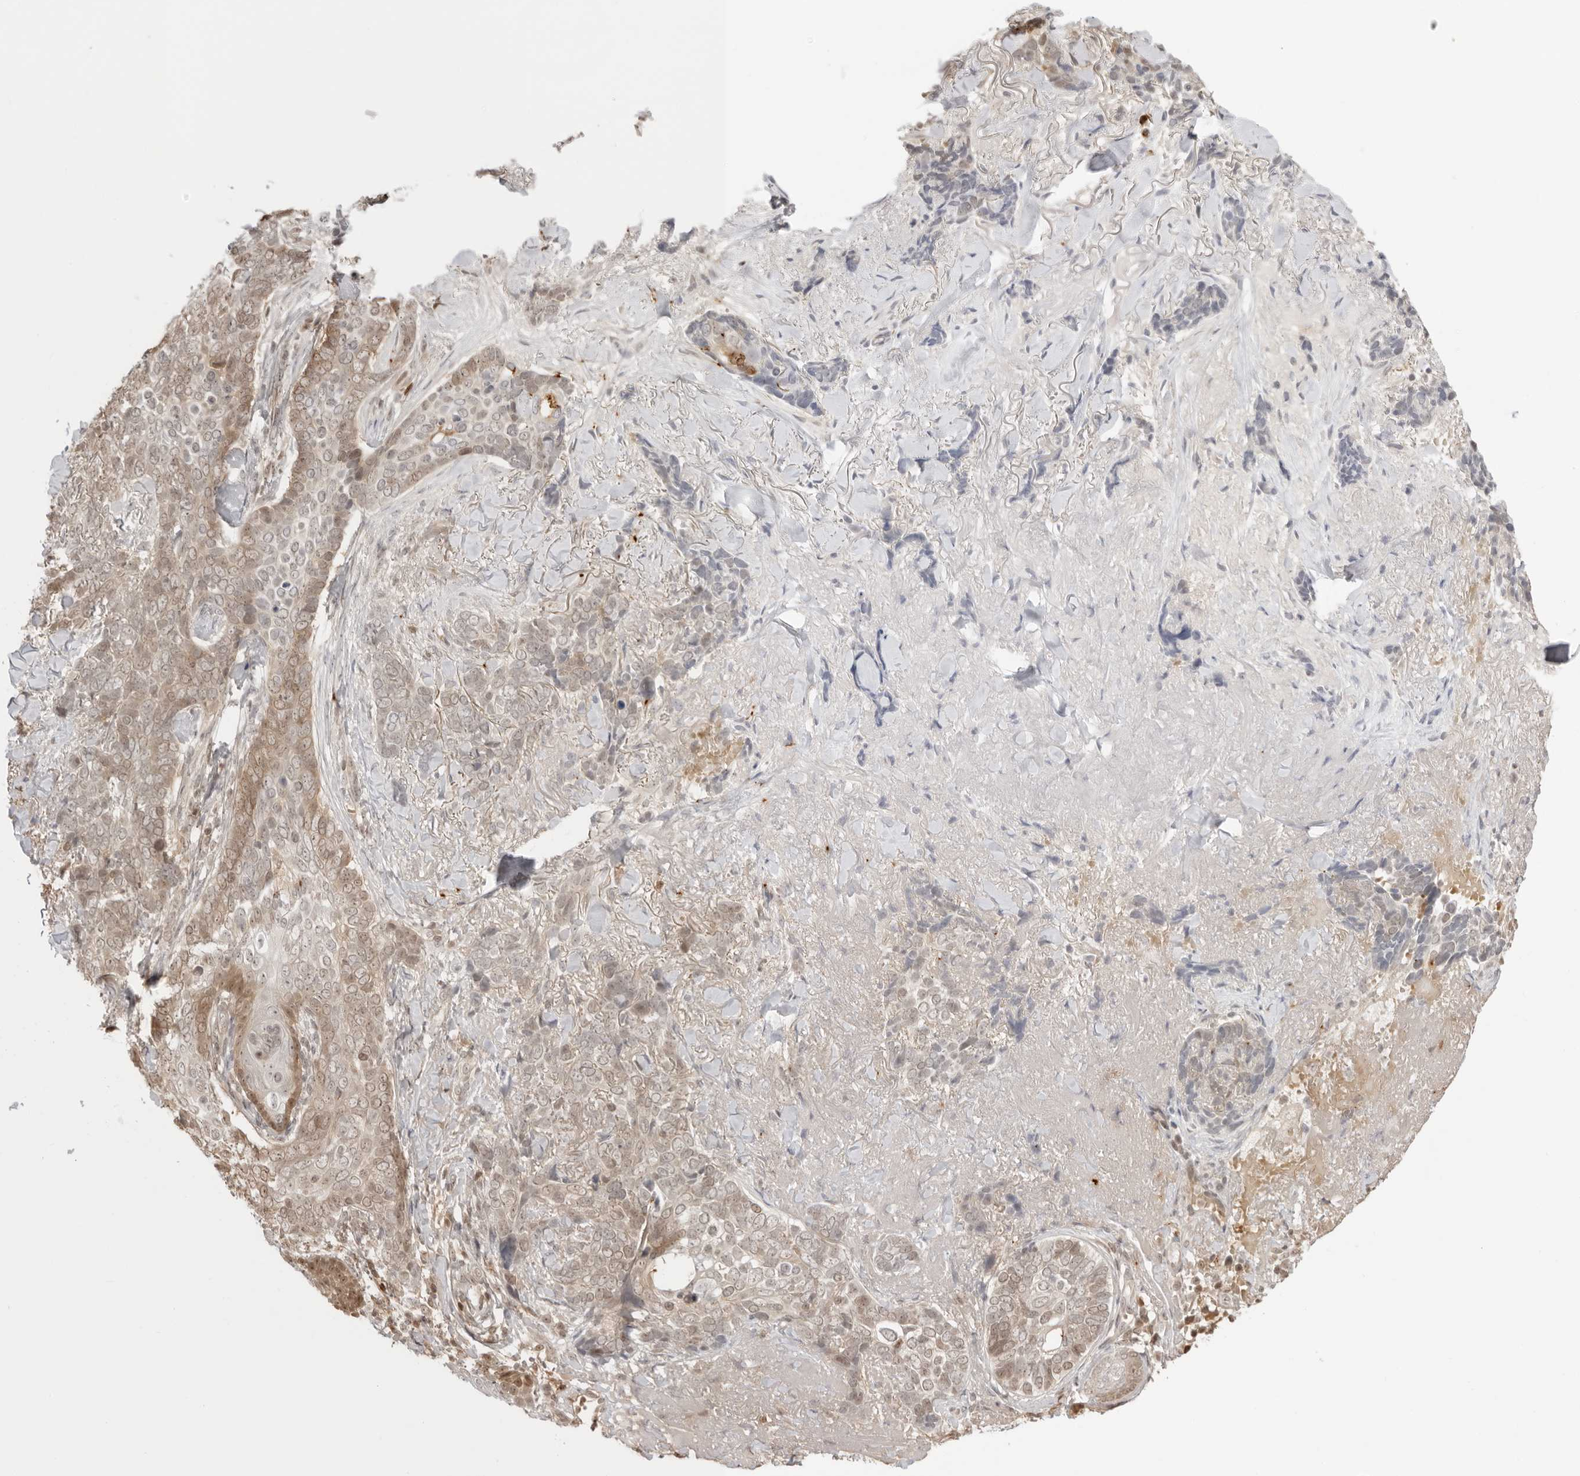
{"staining": {"intensity": "weak", "quantity": "25%-75%", "location": "cytoplasmic/membranous,nuclear"}, "tissue": "skin cancer", "cell_type": "Tumor cells", "image_type": "cancer", "snomed": [{"axis": "morphology", "description": "Basal cell carcinoma"}, {"axis": "topography", "description": "Skin"}], "caption": "Skin cancer tissue shows weak cytoplasmic/membranous and nuclear positivity in approximately 25%-75% of tumor cells, visualized by immunohistochemistry.", "gene": "RNF146", "patient": {"sex": "female", "age": 82}}